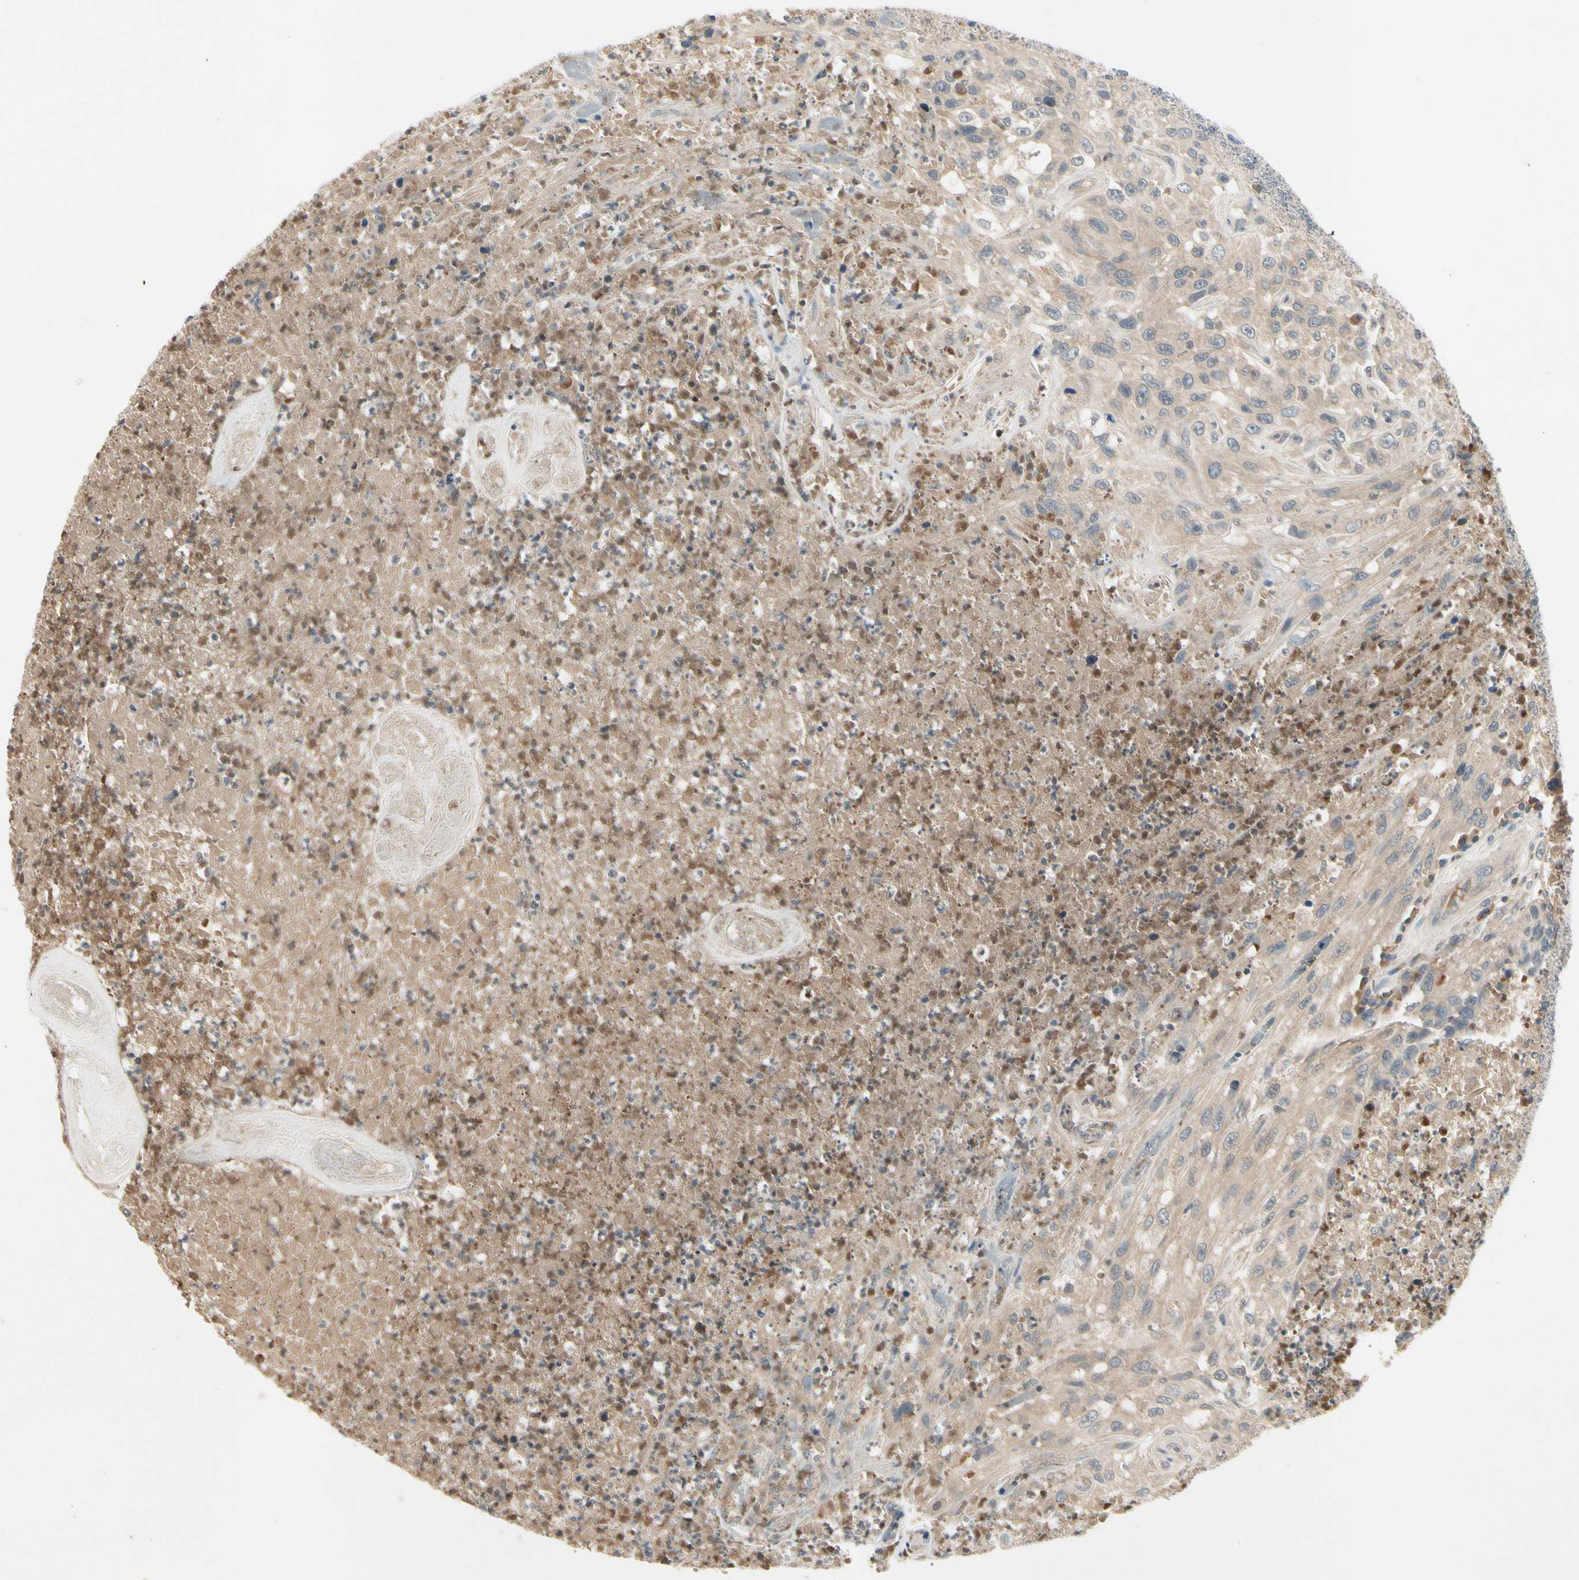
{"staining": {"intensity": "weak", "quantity": ">75%", "location": "cytoplasmic/membranous"}, "tissue": "urothelial cancer", "cell_type": "Tumor cells", "image_type": "cancer", "snomed": [{"axis": "morphology", "description": "Urothelial carcinoma, High grade"}, {"axis": "topography", "description": "Urinary bladder"}], "caption": "High-grade urothelial carcinoma stained for a protein (brown) displays weak cytoplasmic/membranous positive staining in approximately >75% of tumor cells.", "gene": "CCL4", "patient": {"sex": "male", "age": 66}}